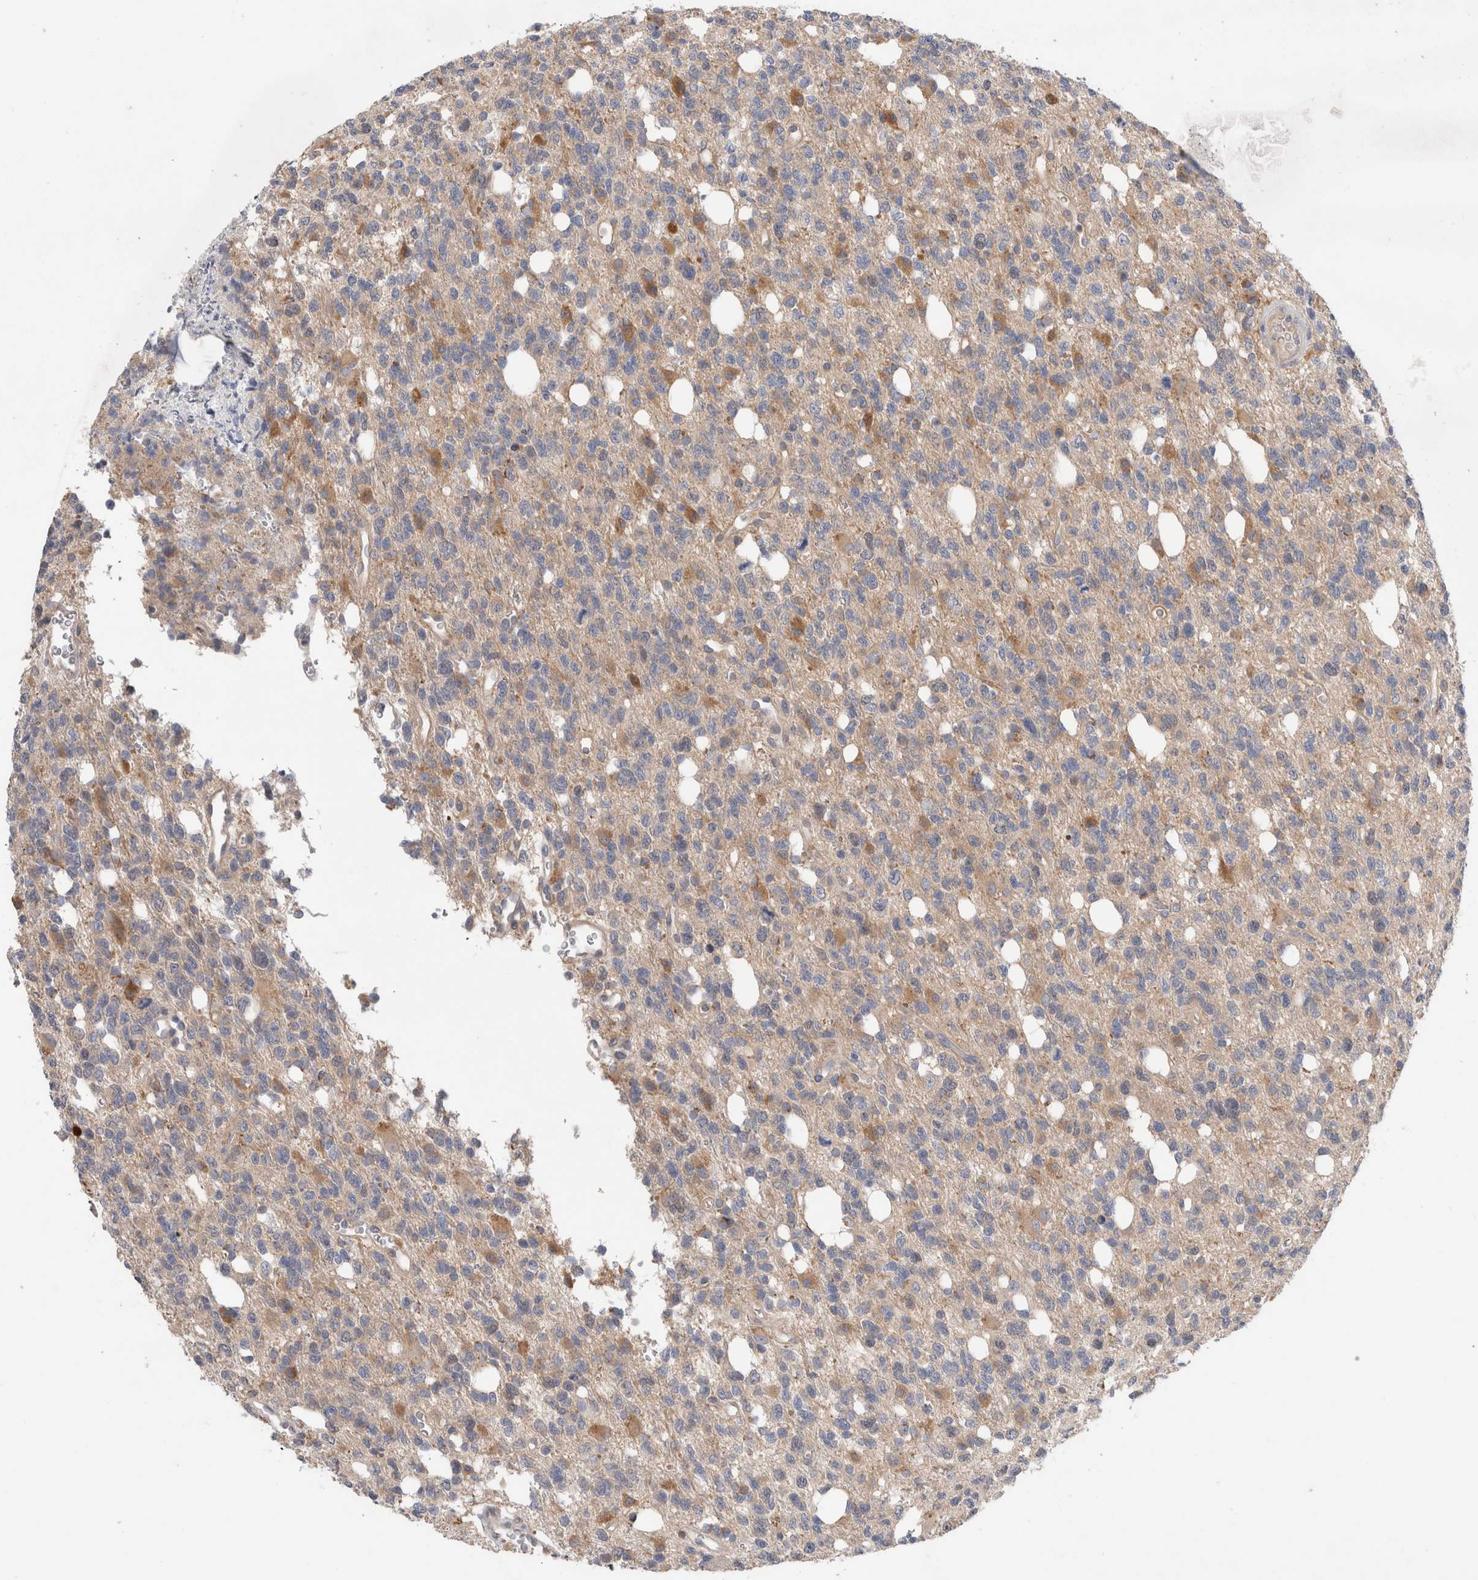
{"staining": {"intensity": "weak", "quantity": ">75%", "location": "cytoplasmic/membranous"}, "tissue": "glioma", "cell_type": "Tumor cells", "image_type": "cancer", "snomed": [{"axis": "morphology", "description": "Glioma, malignant, High grade"}, {"axis": "topography", "description": "Brain"}], "caption": "Immunohistochemical staining of glioma displays low levels of weak cytoplasmic/membranous positivity in approximately >75% of tumor cells.", "gene": "KLHL14", "patient": {"sex": "female", "age": 62}}